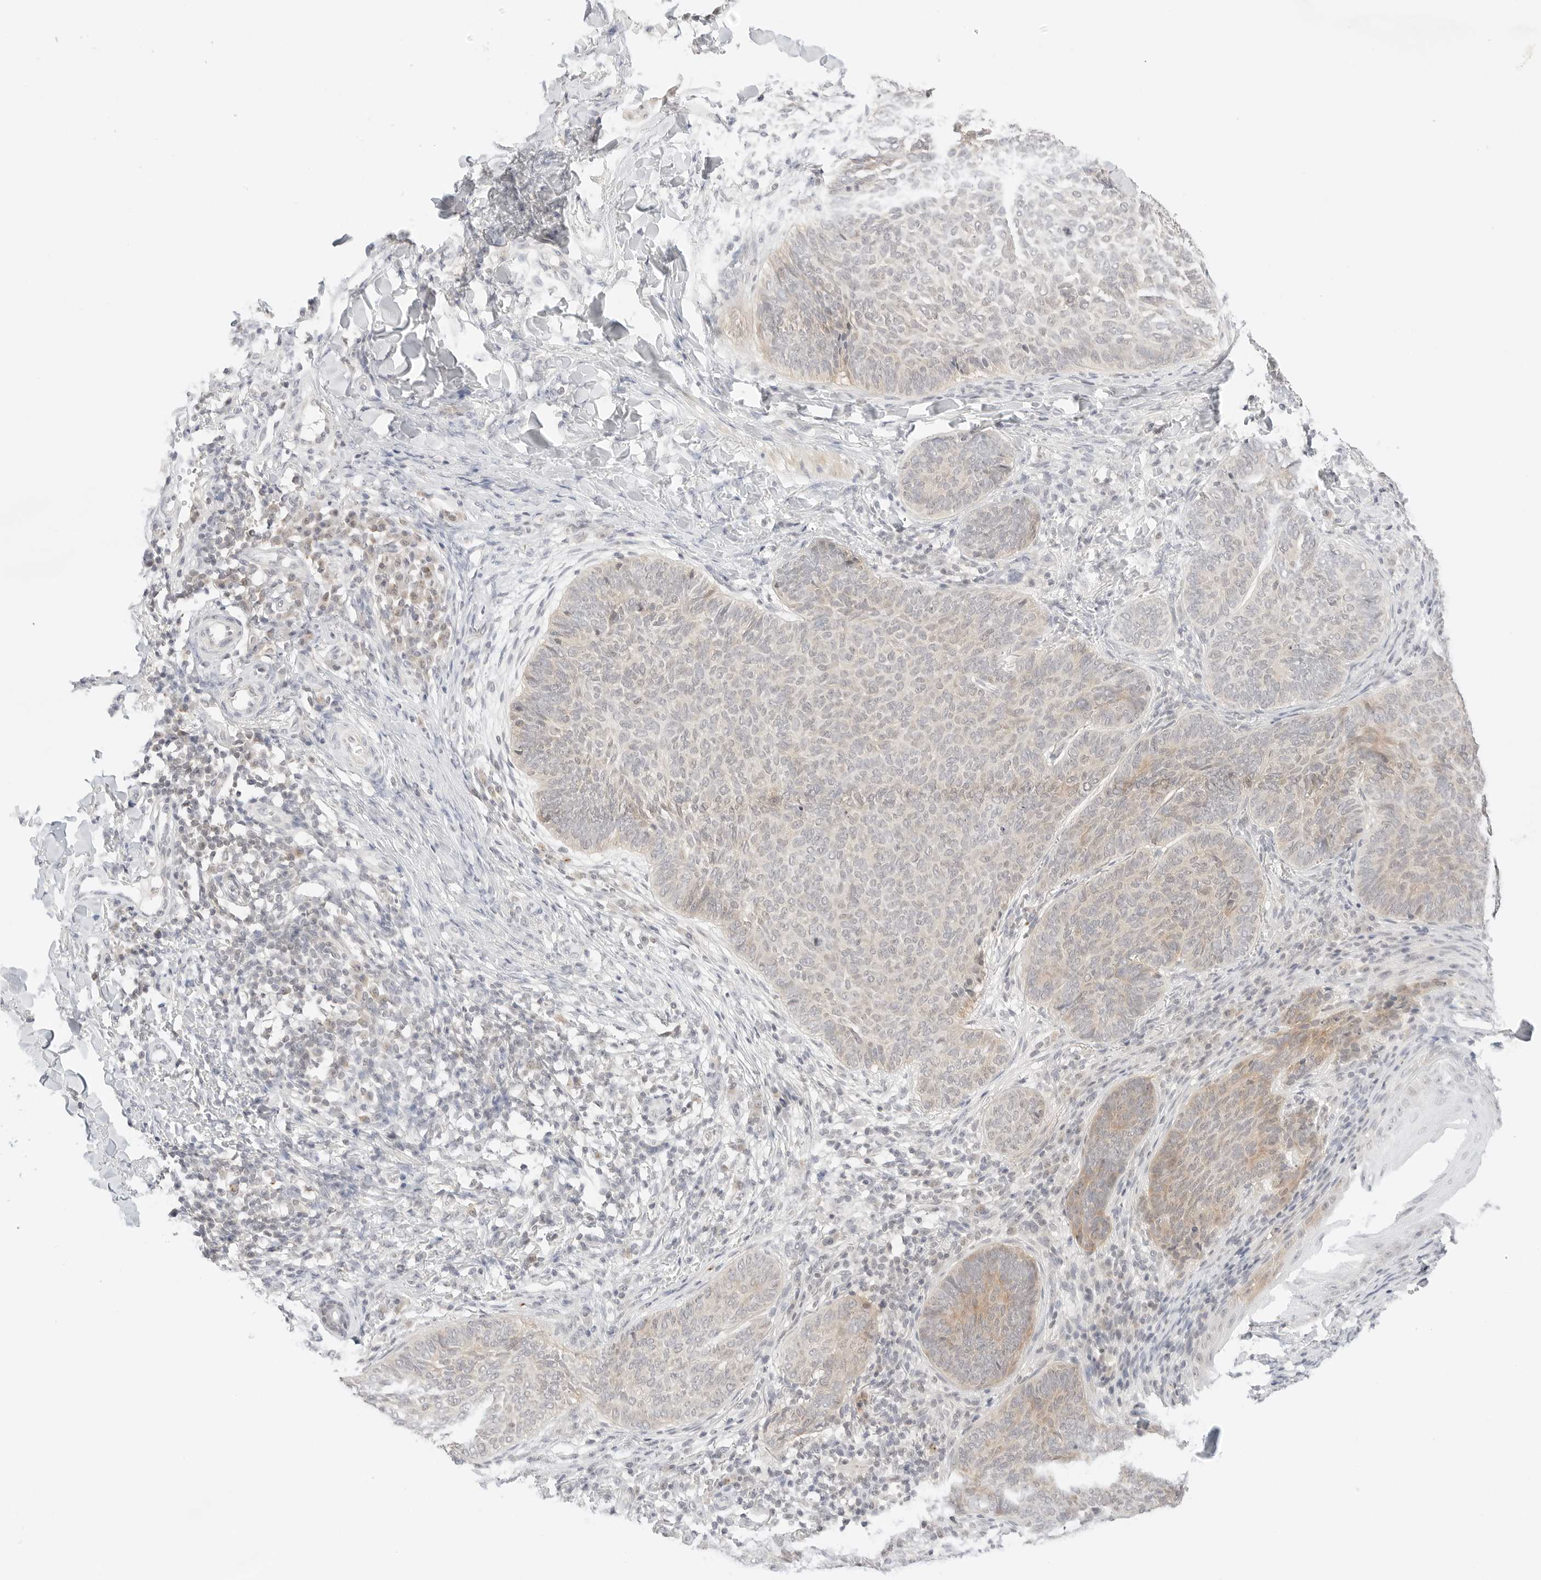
{"staining": {"intensity": "moderate", "quantity": "<25%", "location": "cytoplasmic/membranous"}, "tissue": "skin cancer", "cell_type": "Tumor cells", "image_type": "cancer", "snomed": [{"axis": "morphology", "description": "Normal tissue, NOS"}, {"axis": "morphology", "description": "Basal cell carcinoma"}, {"axis": "topography", "description": "Skin"}], "caption": "Tumor cells reveal low levels of moderate cytoplasmic/membranous expression in about <25% of cells in skin basal cell carcinoma. (IHC, brightfield microscopy, high magnification).", "gene": "GNAS", "patient": {"sex": "male", "age": 50}}